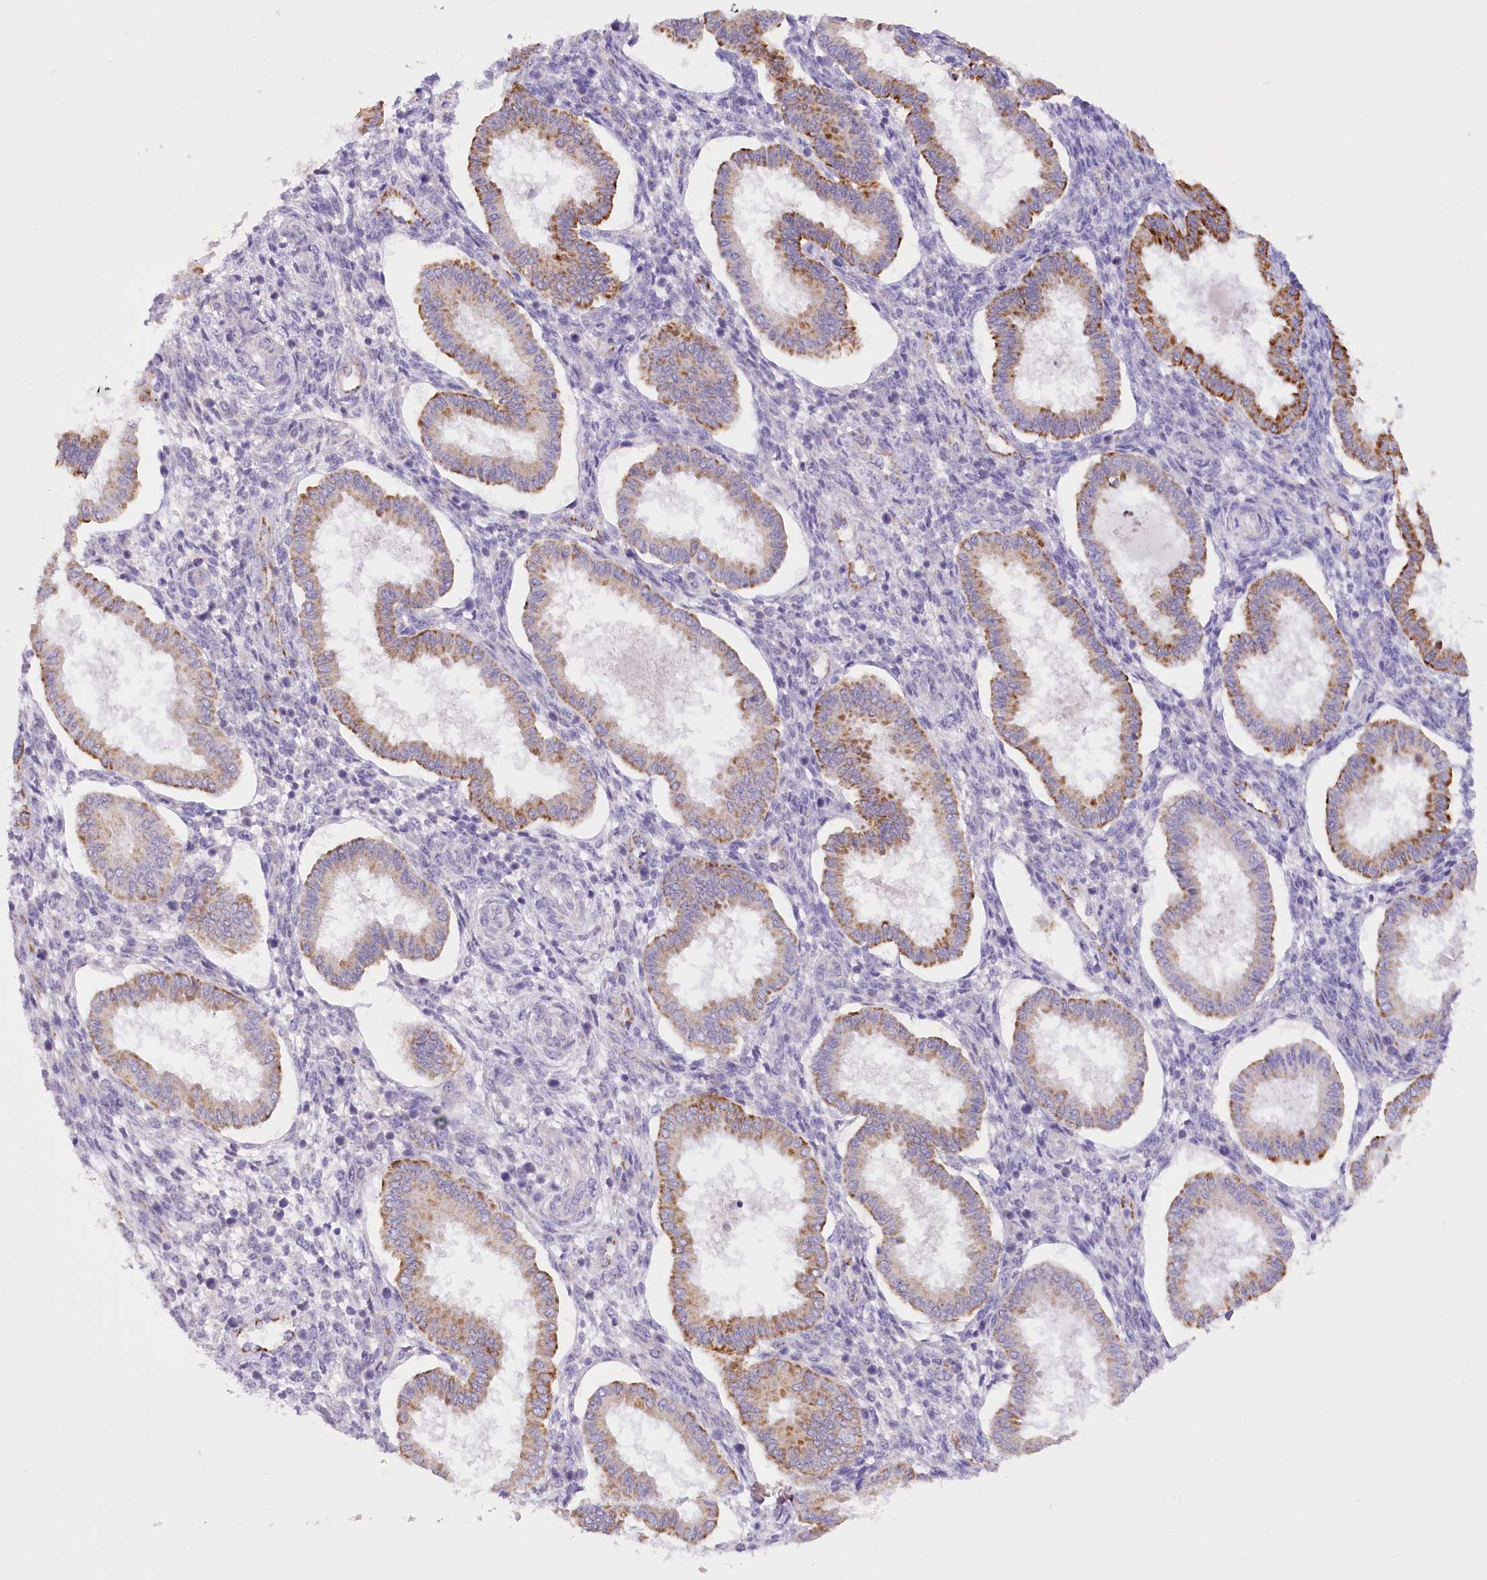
{"staining": {"intensity": "negative", "quantity": "none", "location": "none"}, "tissue": "endometrium", "cell_type": "Cells in endometrial stroma", "image_type": "normal", "snomed": [{"axis": "morphology", "description": "Normal tissue, NOS"}, {"axis": "topography", "description": "Endometrium"}], "caption": "High power microscopy histopathology image of an IHC image of unremarkable endometrium, revealing no significant staining in cells in endometrial stroma.", "gene": "DCUN1D1", "patient": {"sex": "female", "age": 24}}